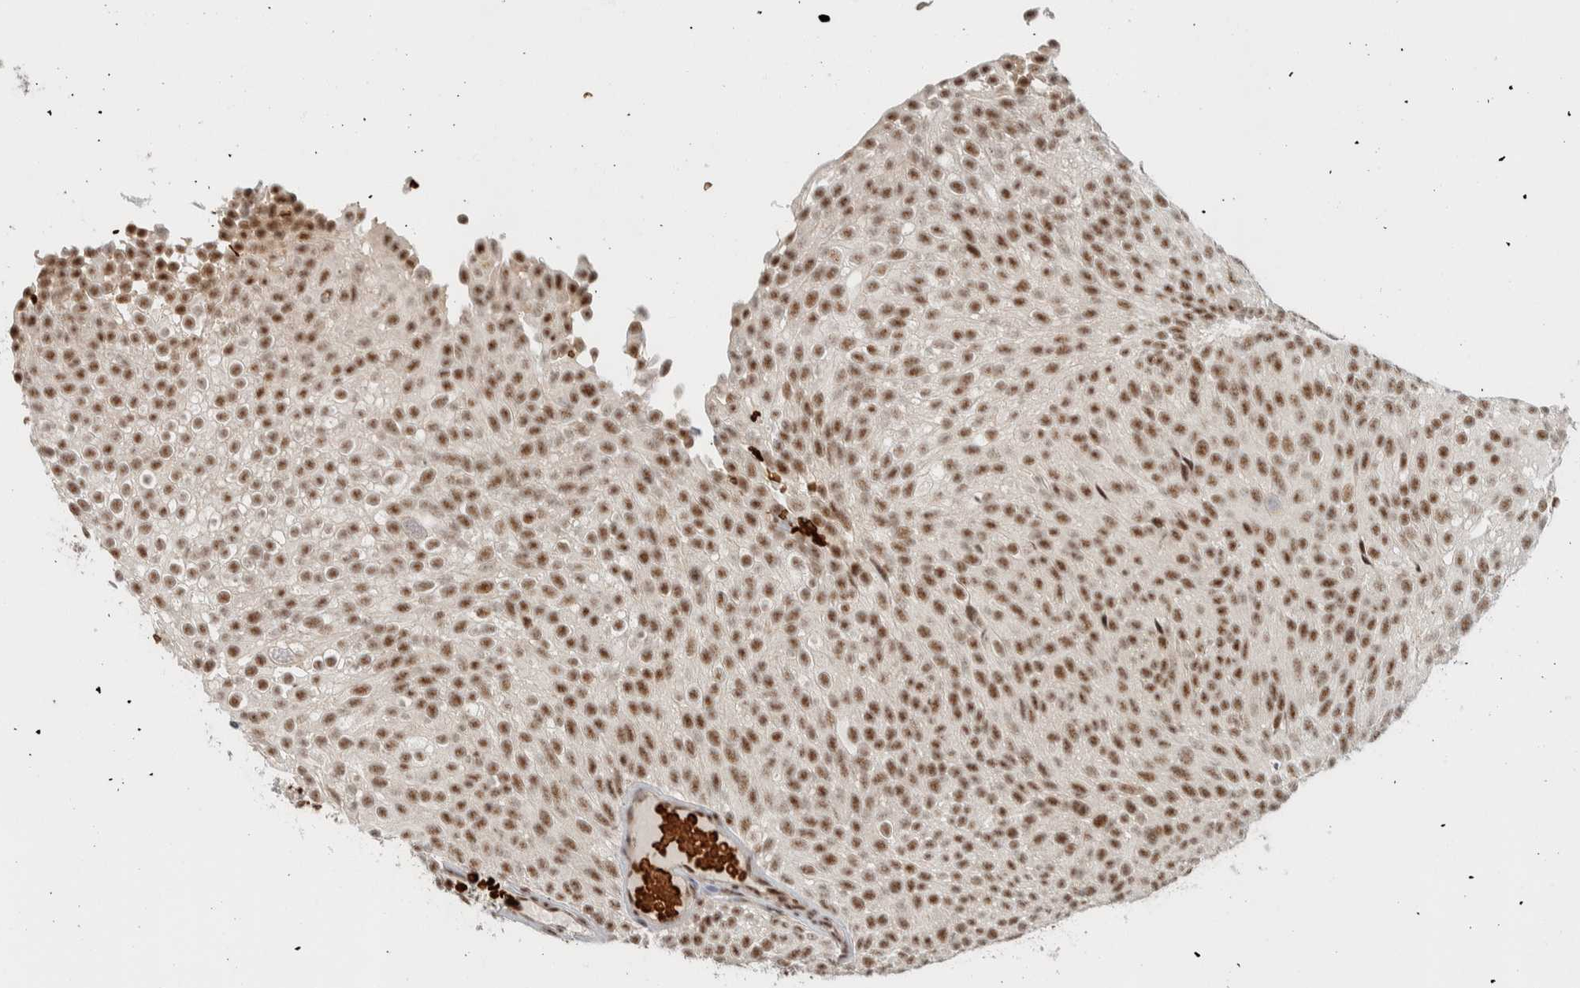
{"staining": {"intensity": "moderate", "quantity": ">75%", "location": "nuclear"}, "tissue": "urothelial cancer", "cell_type": "Tumor cells", "image_type": "cancer", "snomed": [{"axis": "morphology", "description": "Urothelial carcinoma, Low grade"}, {"axis": "topography", "description": "Urinary bladder"}], "caption": "Approximately >75% of tumor cells in low-grade urothelial carcinoma exhibit moderate nuclear protein expression as visualized by brown immunohistochemical staining.", "gene": "ZBTB2", "patient": {"sex": "male", "age": 78}}